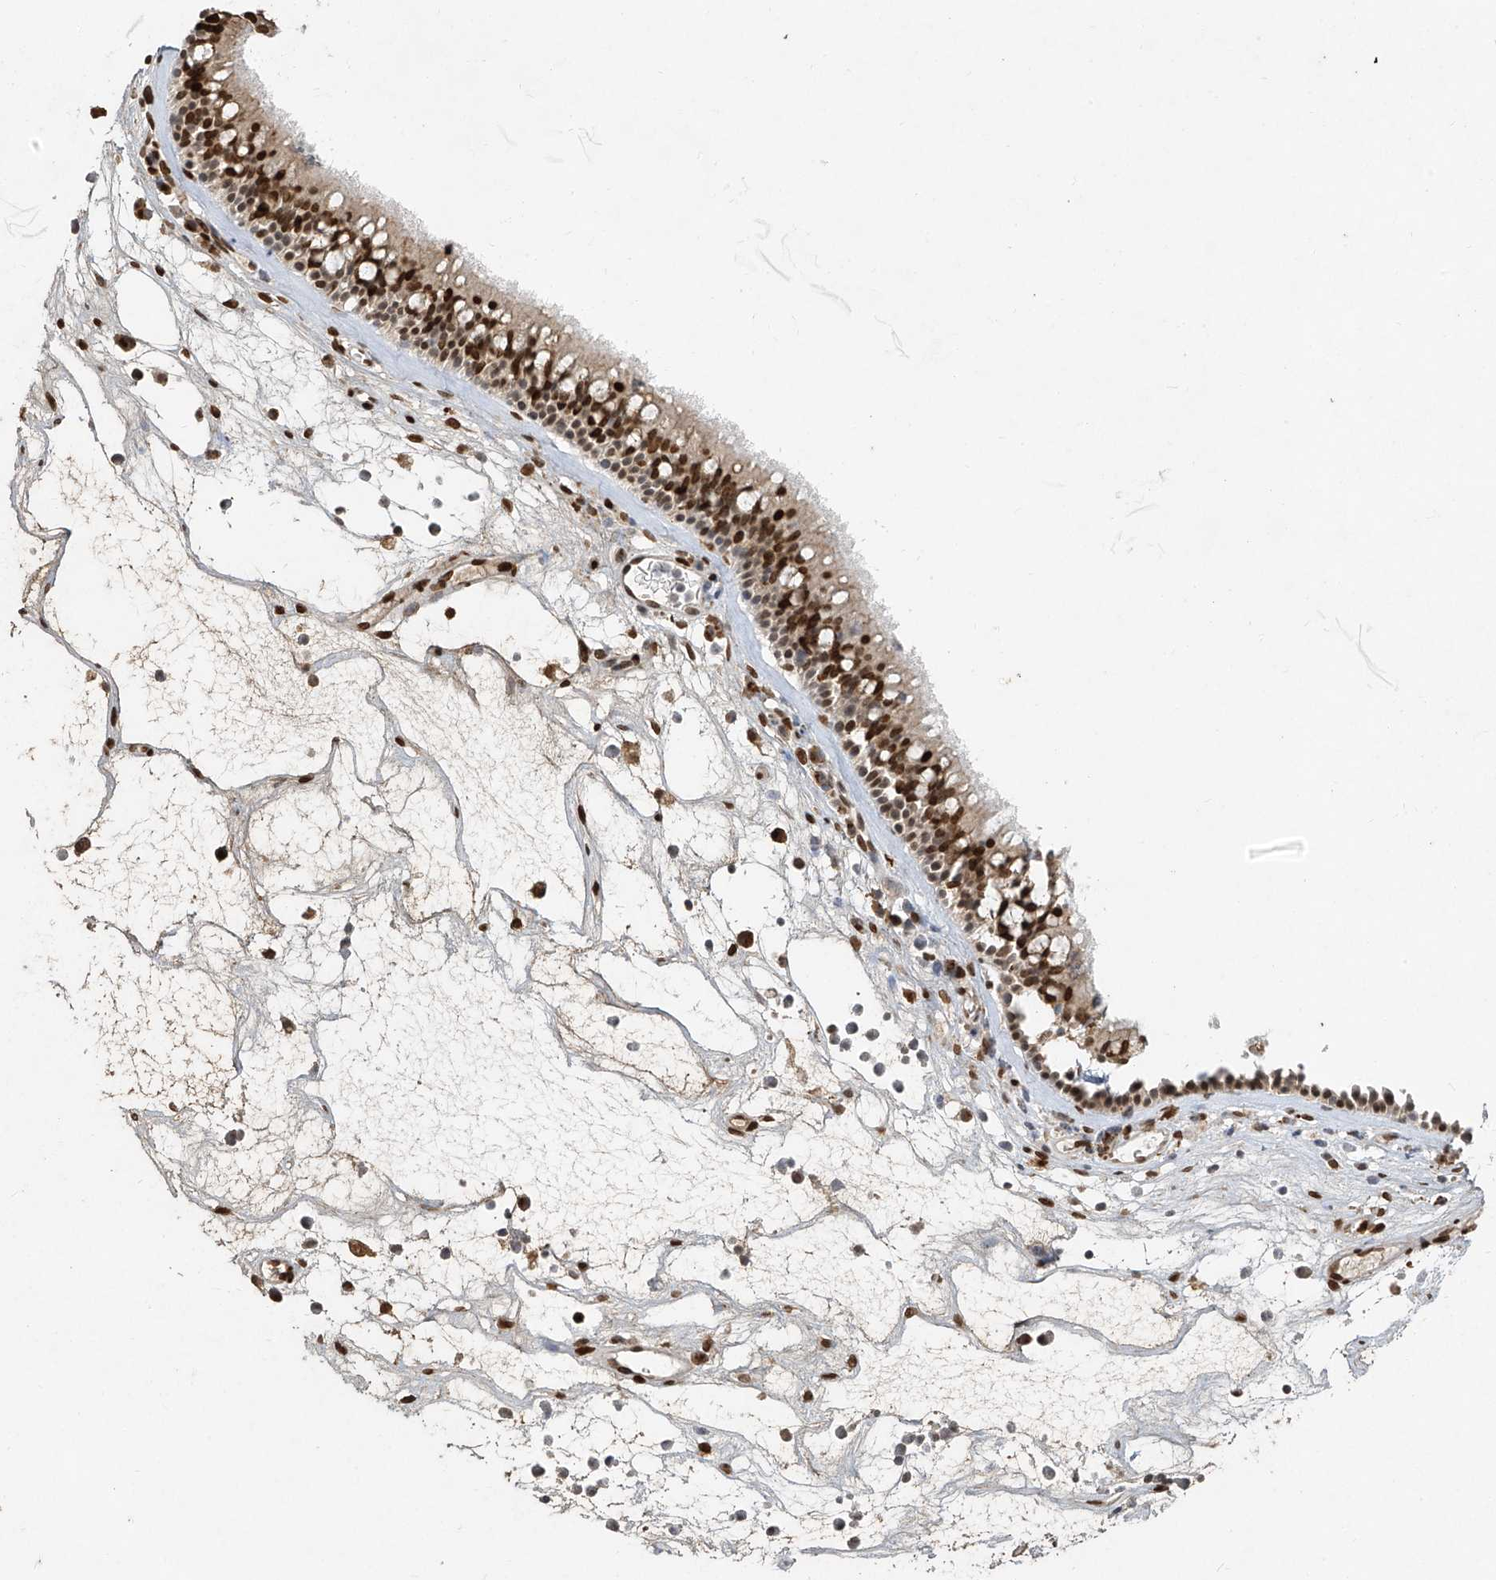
{"staining": {"intensity": "strong", "quantity": ">75%", "location": "nuclear"}, "tissue": "nasopharynx", "cell_type": "Respiratory epithelial cells", "image_type": "normal", "snomed": [{"axis": "morphology", "description": "Normal tissue, NOS"}, {"axis": "morphology", "description": "Inflammation, NOS"}, {"axis": "morphology", "description": "Malignant melanoma, Metastatic site"}, {"axis": "topography", "description": "Nasopharynx"}], "caption": "Immunohistochemical staining of benign nasopharynx displays >75% levels of strong nuclear protein positivity in about >75% of respiratory epithelial cells. The protein is shown in brown color, while the nuclei are stained blue.", "gene": "ATRIP", "patient": {"sex": "male", "age": 70}}